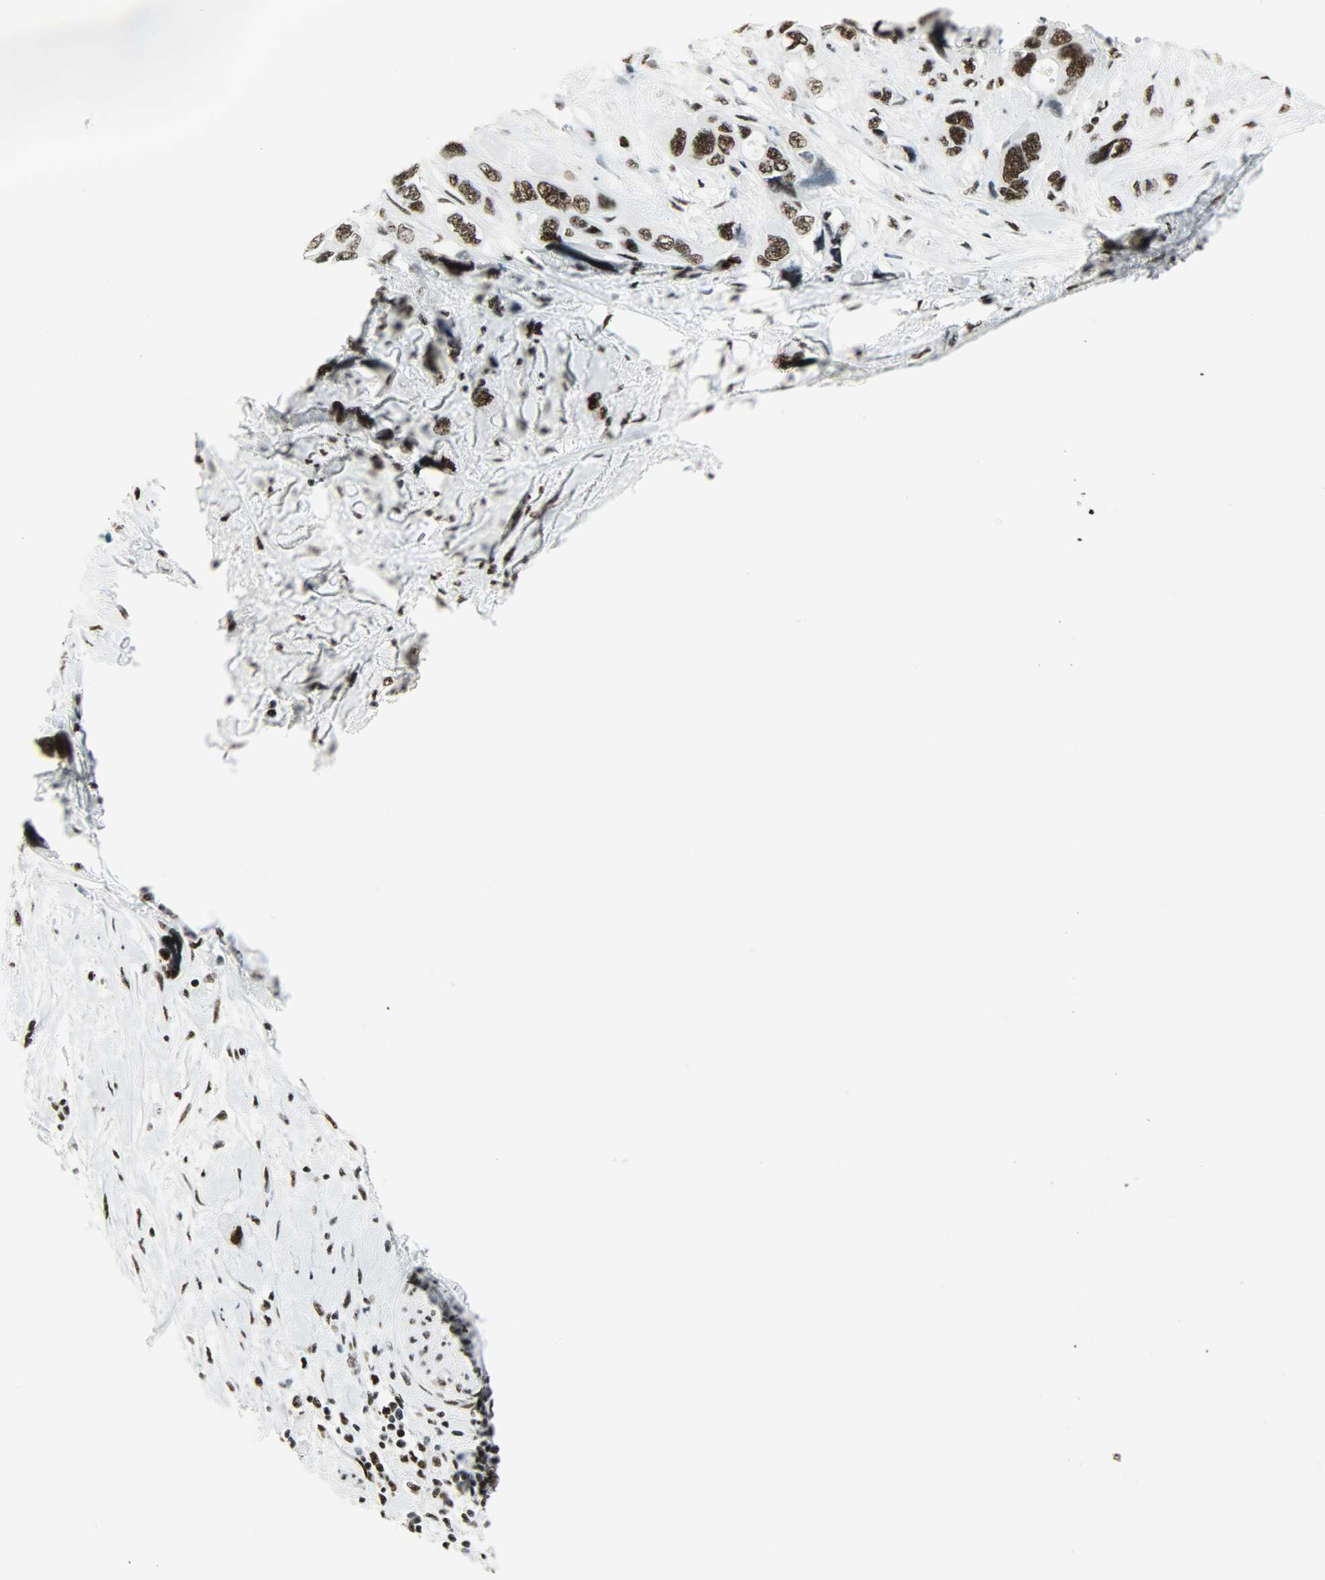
{"staining": {"intensity": "strong", "quantity": ">75%", "location": "nuclear"}, "tissue": "pancreatic cancer", "cell_type": "Tumor cells", "image_type": "cancer", "snomed": [{"axis": "morphology", "description": "Adenocarcinoma, NOS"}, {"axis": "topography", "description": "Pancreas"}], "caption": "Immunohistochemistry (IHC) (DAB (3,3'-diaminobenzidine)) staining of pancreatic cancer exhibits strong nuclear protein expression in approximately >75% of tumor cells. Immunohistochemistry (IHC) stains the protein in brown and the nuclei are stained blue.", "gene": "SNRPA", "patient": {"sex": "male", "age": 46}}